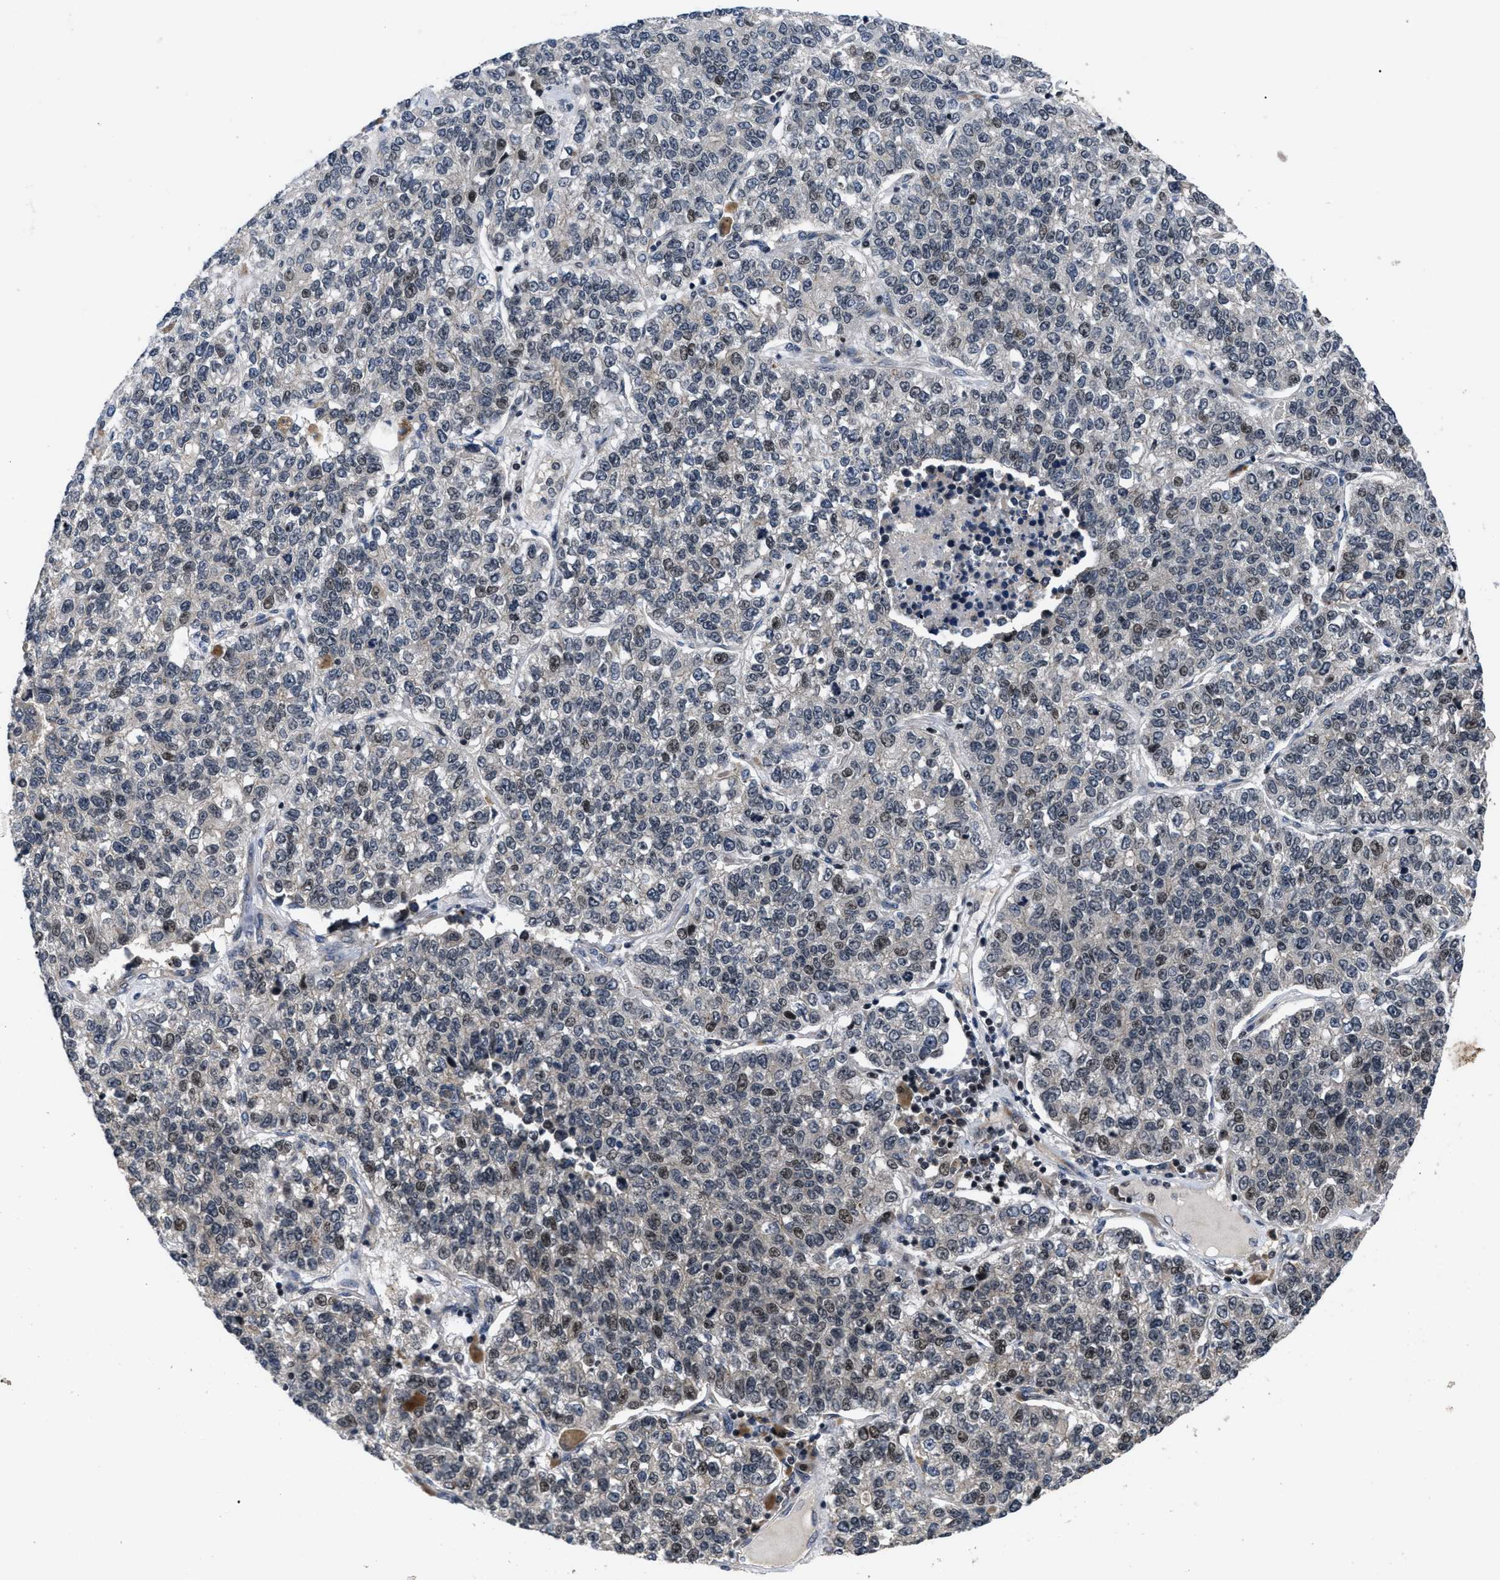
{"staining": {"intensity": "weak", "quantity": "<25%", "location": "nuclear"}, "tissue": "lung cancer", "cell_type": "Tumor cells", "image_type": "cancer", "snomed": [{"axis": "morphology", "description": "Adenocarcinoma, NOS"}, {"axis": "topography", "description": "Lung"}], "caption": "IHC of human lung cancer demonstrates no positivity in tumor cells.", "gene": "DNAJC14", "patient": {"sex": "male", "age": 49}}